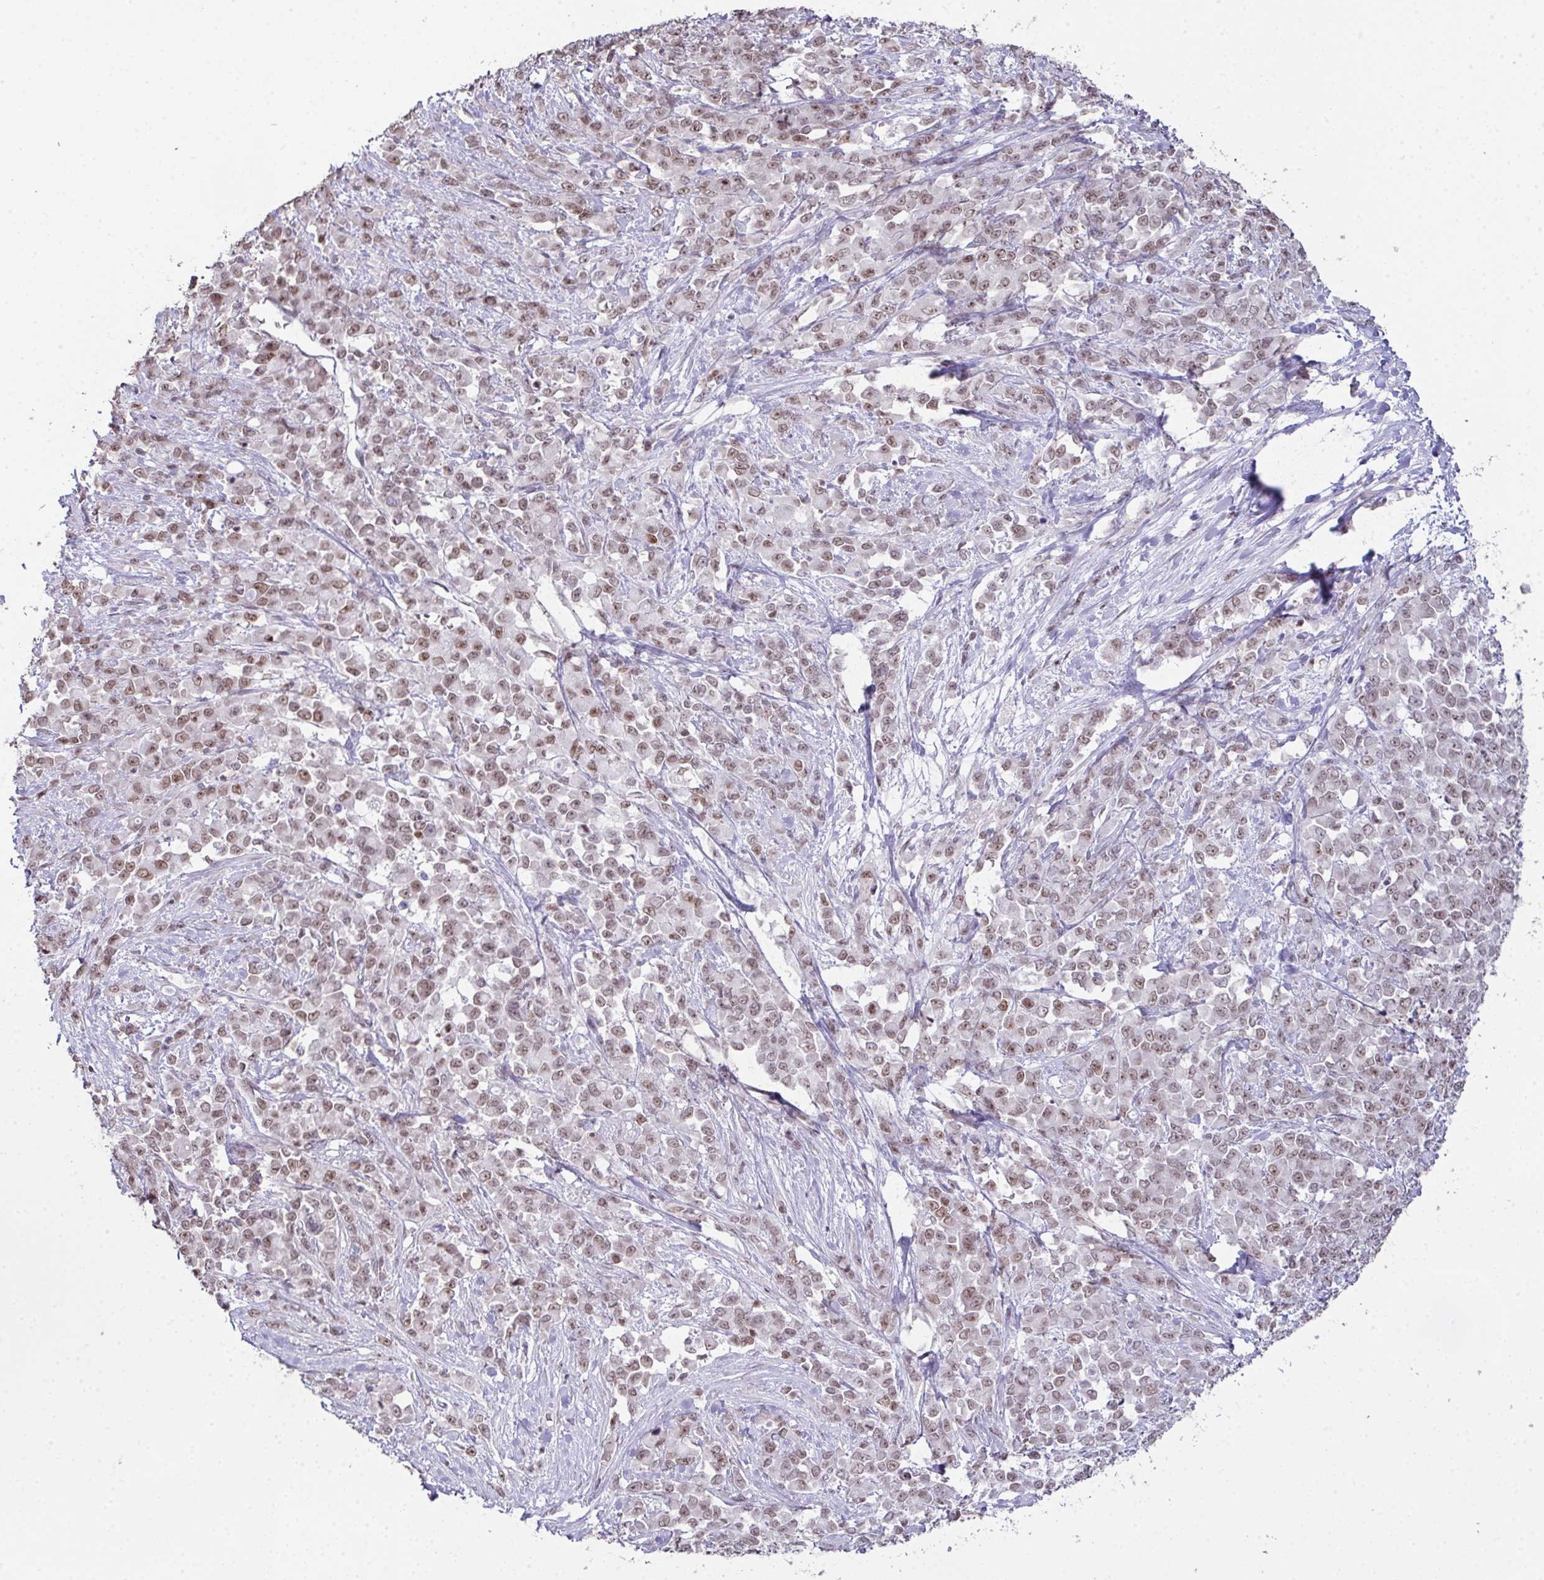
{"staining": {"intensity": "moderate", "quantity": ">75%", "location": "nuclear"}, "tissue": "stomach cancer", "cell_type": "Tumor cells", "image_type": "cancer", "snomed": [{"axis": "morphology", "description": "Adenocarcinoma, NOS"}, {"axis": "topography", "description": "Stomach"}], "caption": "Immunohistochemistry staining of stomach cancer (adenocarcinoma), which reveals medium levels of moderate nuclear expression in approximately >75% of tumor cells indicating moderate nuclear protein positivity. The staining was performed using DAB (3,3'-diaminobenzidine) (brown) for protein detection and nuclei were counterstained in hematoxylin (blue).", "gene": "ZNF800", "patient": {"sex": "female", "age": 76}}